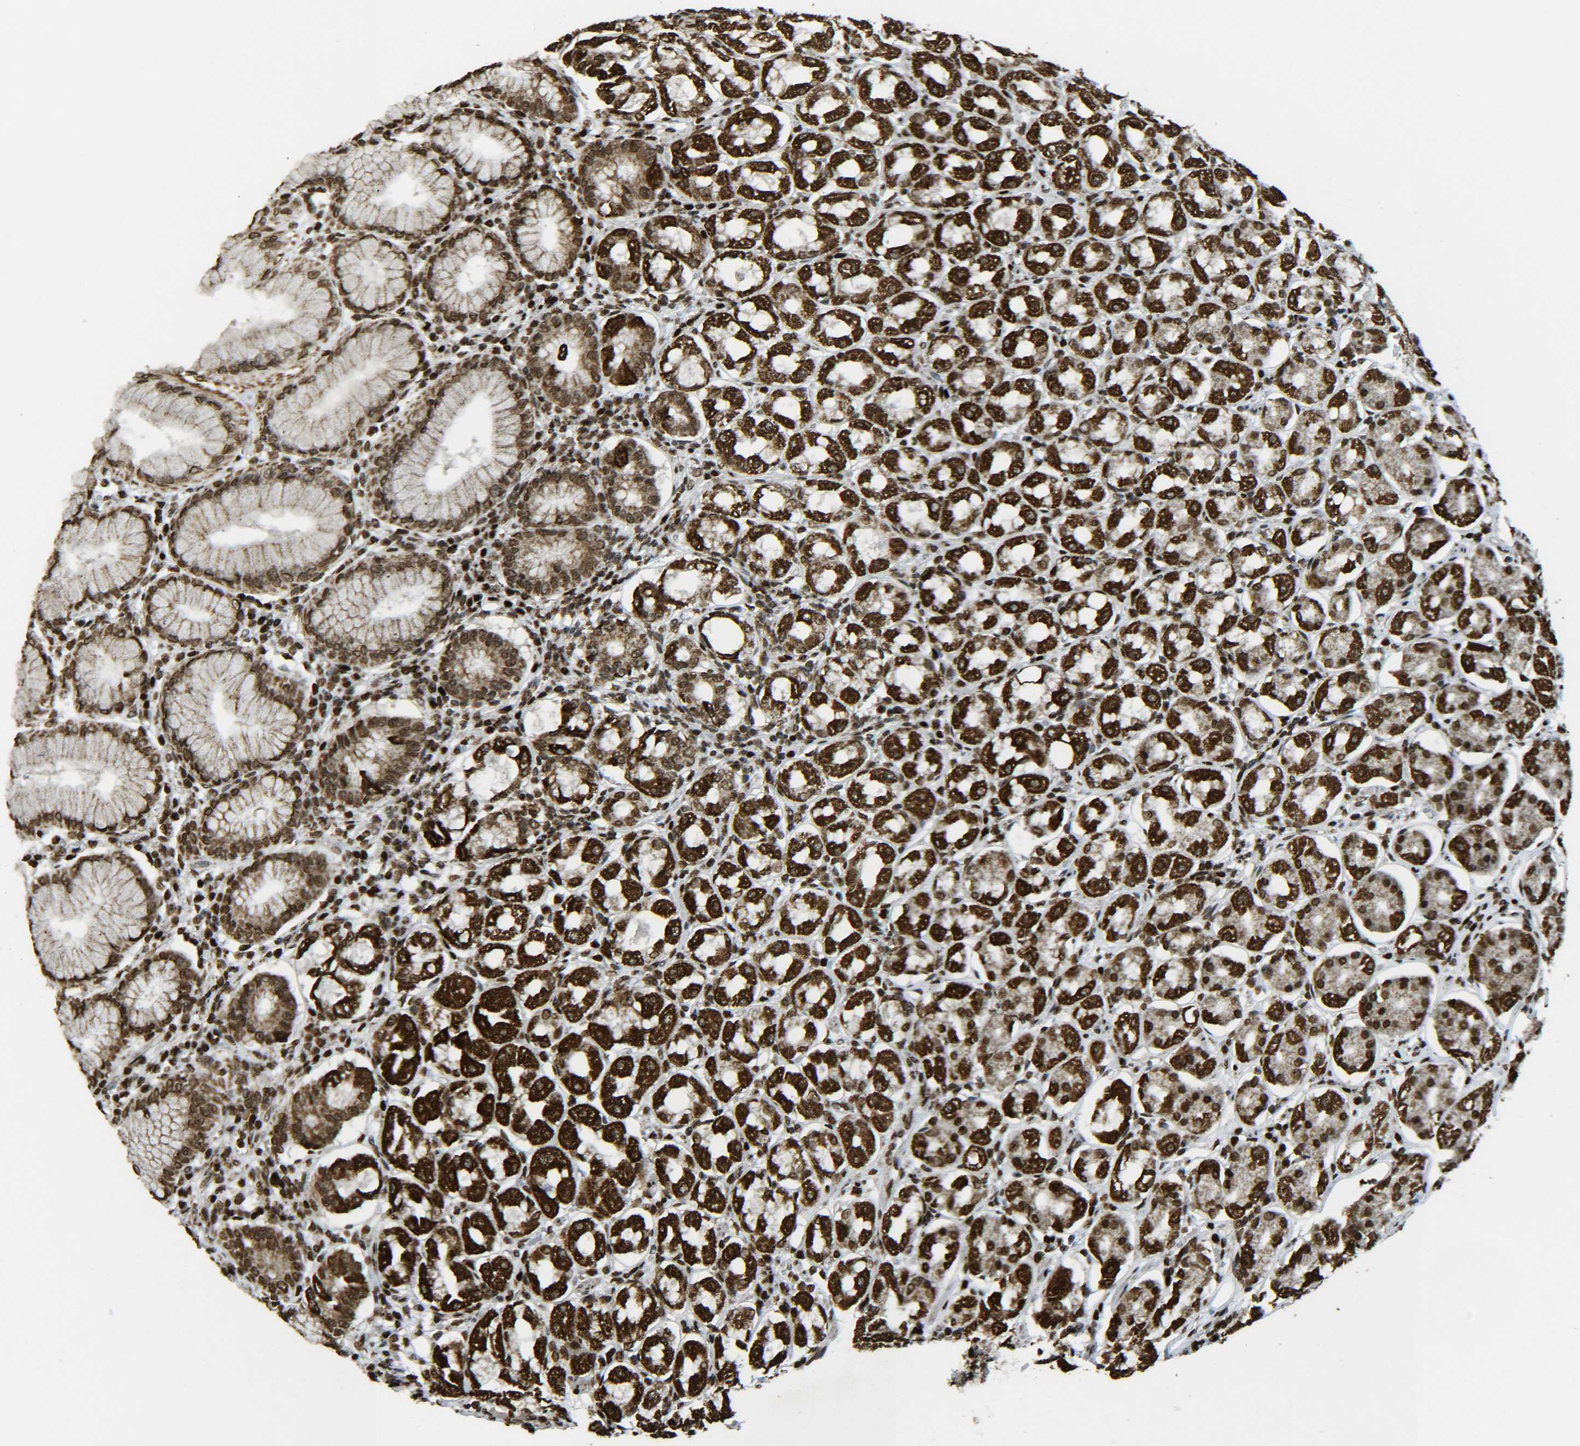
{"staining": {"intensity": "strong", "quantity": ">75%", "location": "cytoplasmic/membranous,nuclear"}, "tissue": "stomach", "cell_type": "Glandular cells", "image_type": "normal", "snomed": [{"axis": "morphology", "description": "Normal tissue, NOS"}, {"axis": "topography", "description": "Stomach"}, {"axis": "topography", "description": "Stomach, lower"}], "caption": "A high amount of strong cytoplasmic/membranous,nuclear positivity is appreciated in about >75% of glandular cells in benign stomach. Using DAB (3,3'-diaminobenzidine) (brown) and hematoxylin (blue) stains, captured at high magnification using brightfield microscopy.", "gene": "NEUROG2", "patient": {"sex": "female", "age": 56}}